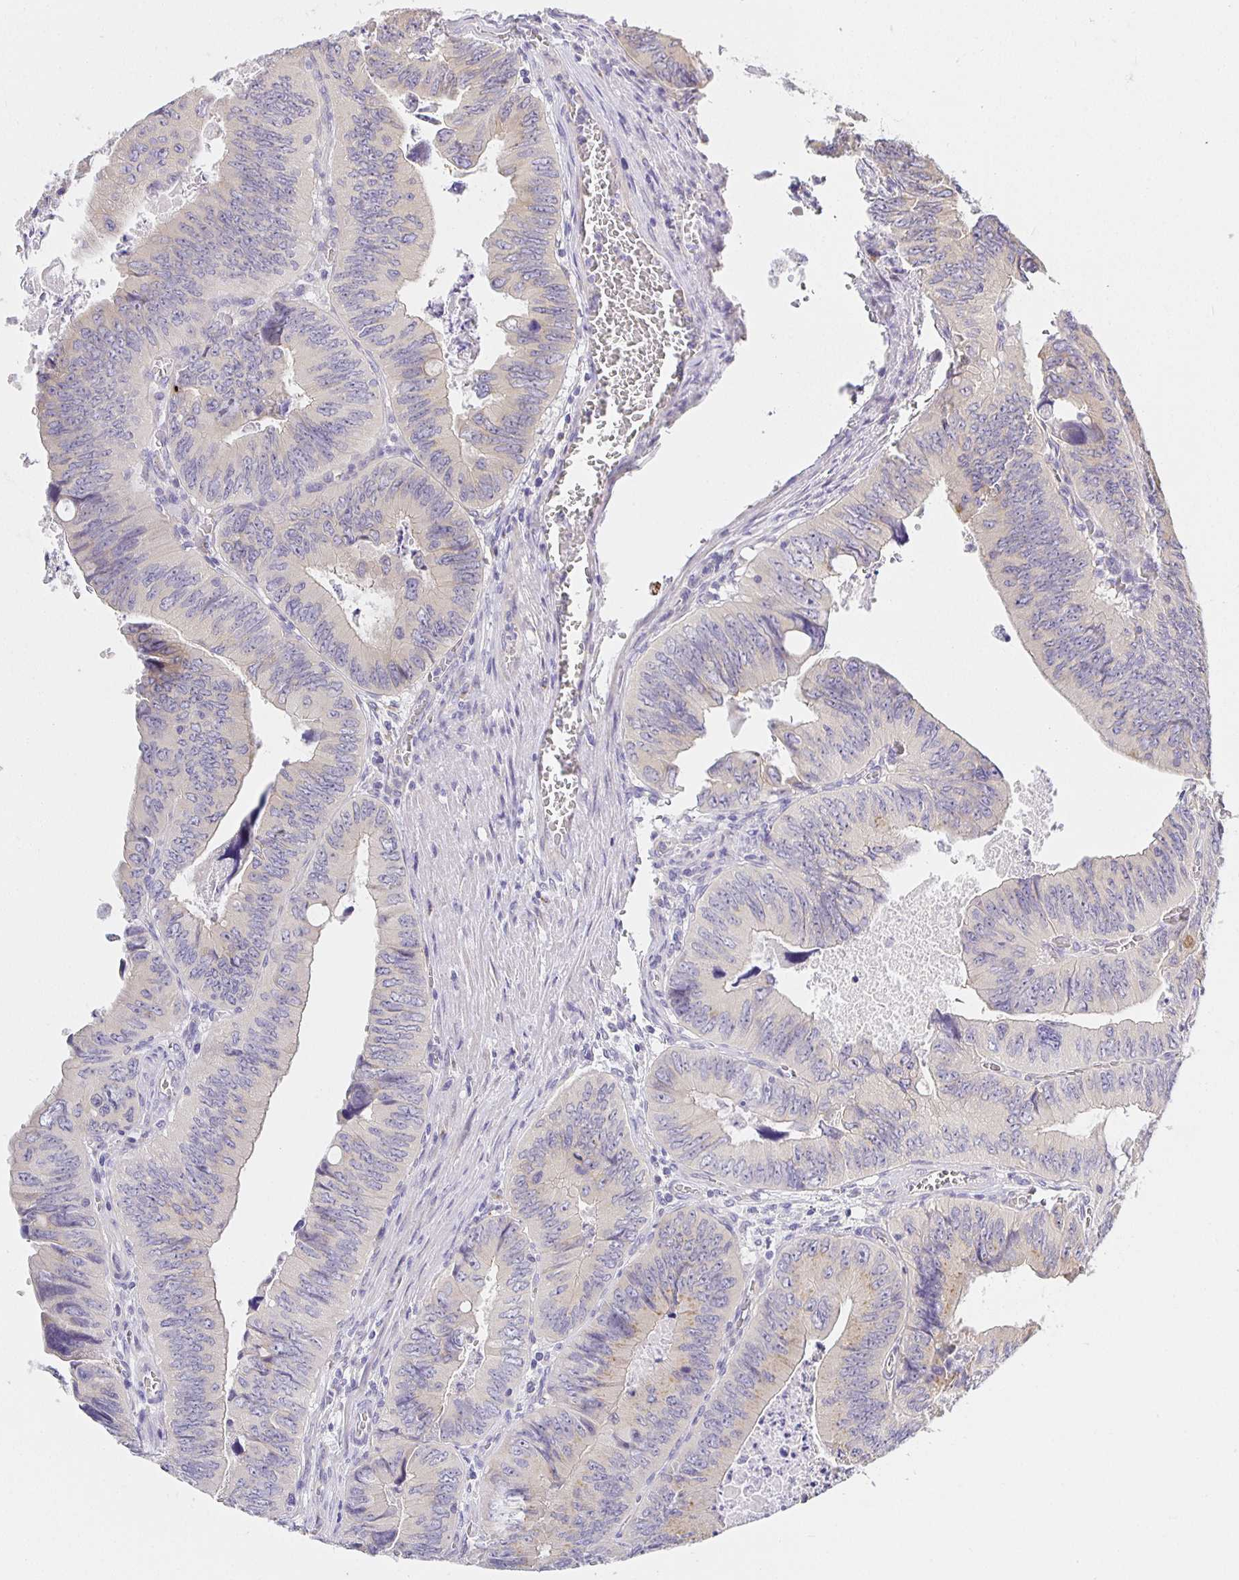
{"staining": {"intensity": "weak", "quantity": "<25%", "location": "cytoplasmic/membranous"}, "tissue": "colorectal cancer", "cell_type": "Tumor cells", "image_type": "cancer", "snomed": [{"axis": "morphology", "description": "Adenocarcinoma, NOS"}, {"axis": "topography", "description": "Colon"}], "caption": "Micrograph shows no significant protein expression in tumor cells of colorectal adenocarcinoma.", "gene": "OPALIN", "patient": {"sex": "female", "age": 84}}